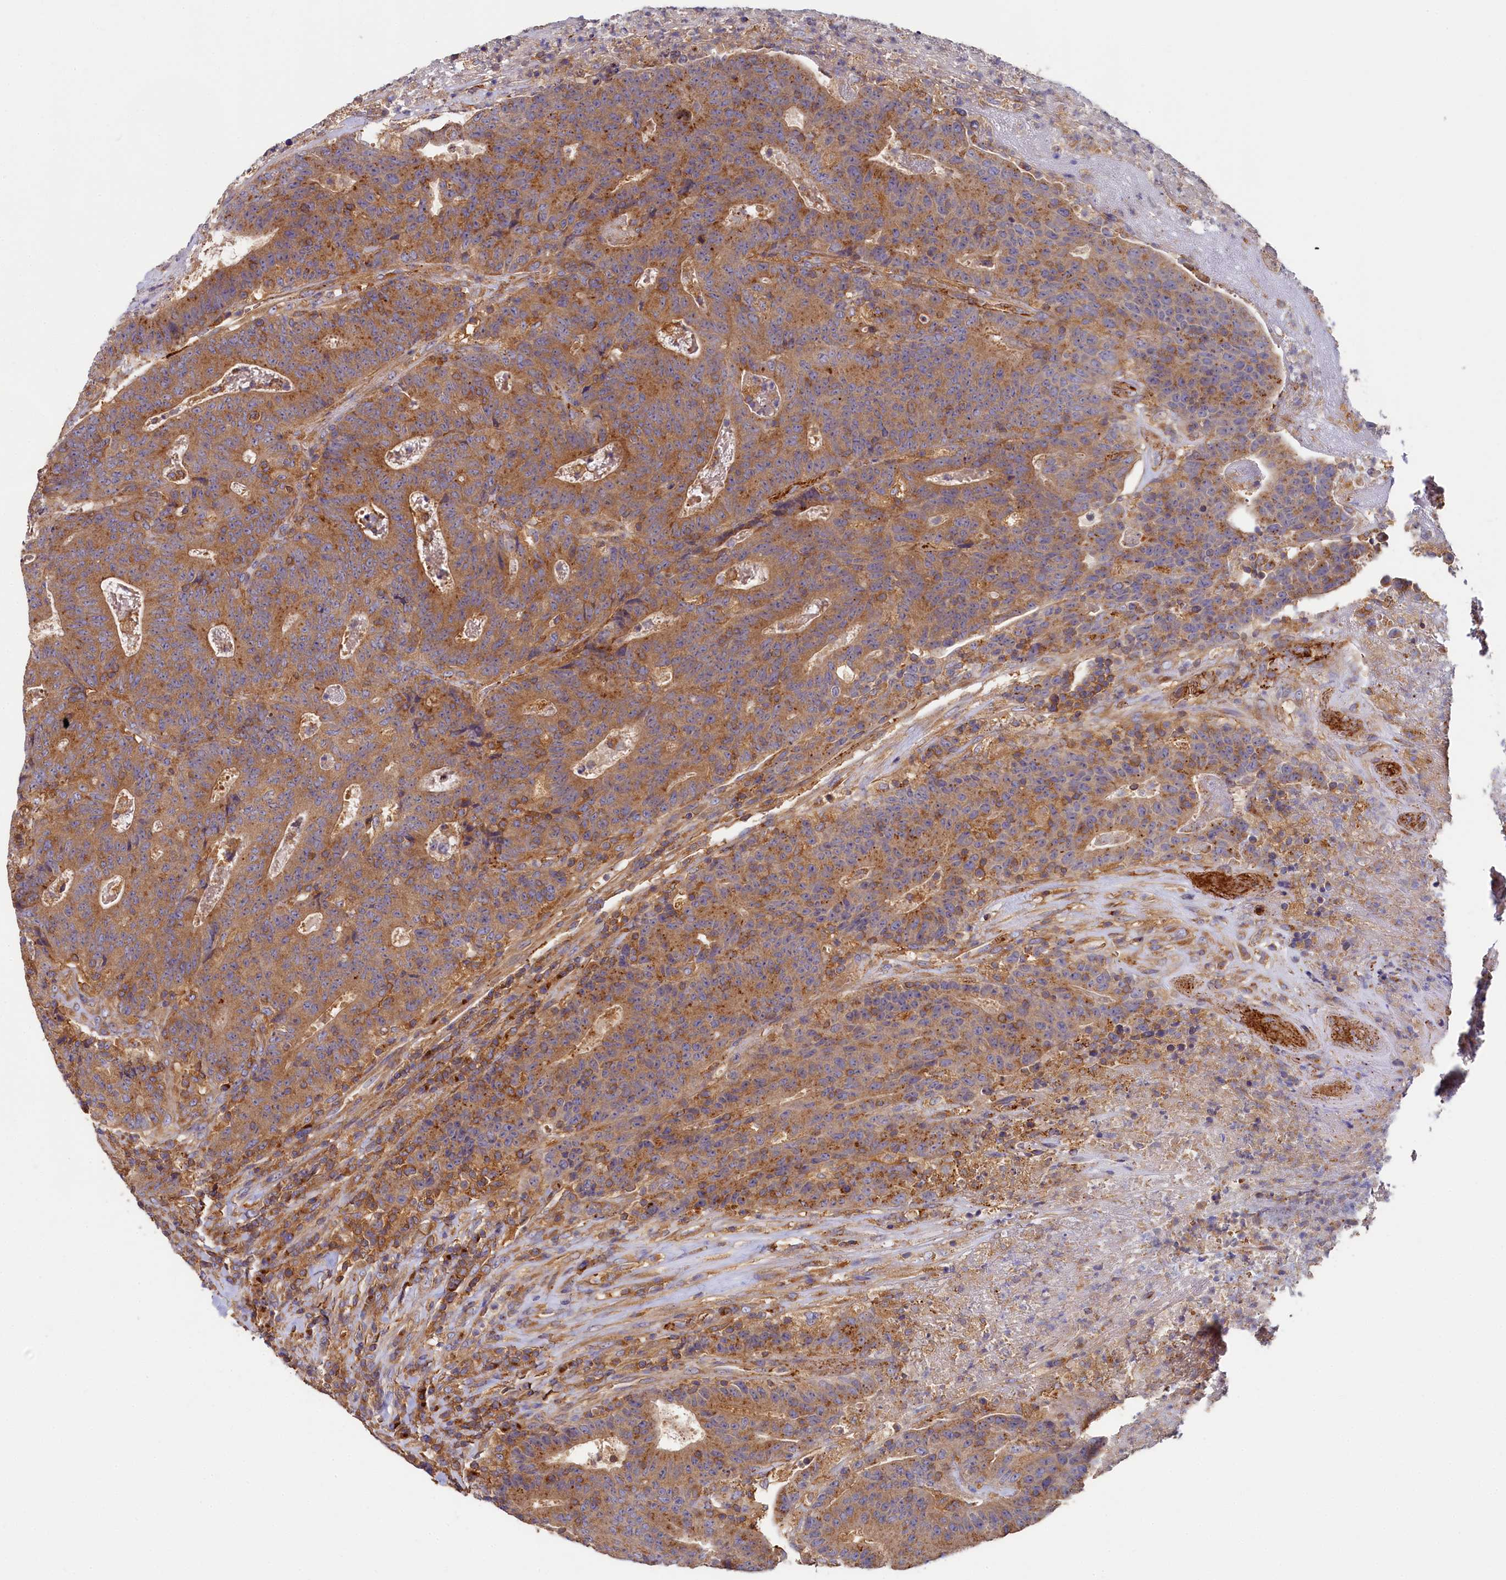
{"staining": {"intensity": "moderate", "quantity": ">75%", "location": "cytoplasmic/membranous"}, "tissue": "colorectal cancer", "cell_type": "Tumor cells", "image_type": "cancer", "snomed": [{"axis": "morphology", "description": "Adenocarcinoma, NOS"}, {"axis": "topography", "description": "Colon"}], "caption": "This photomicrograph reveals colorectal adenocarcinoma stained with IHC to label a protein in brown. The cytoplasmic/membranous of tumor cells show moderate positivity for the protein. Nuclei are counter-stained blue.", "gene": "PPIP5K1", "patient": {"sex": "female", "age": 75}}